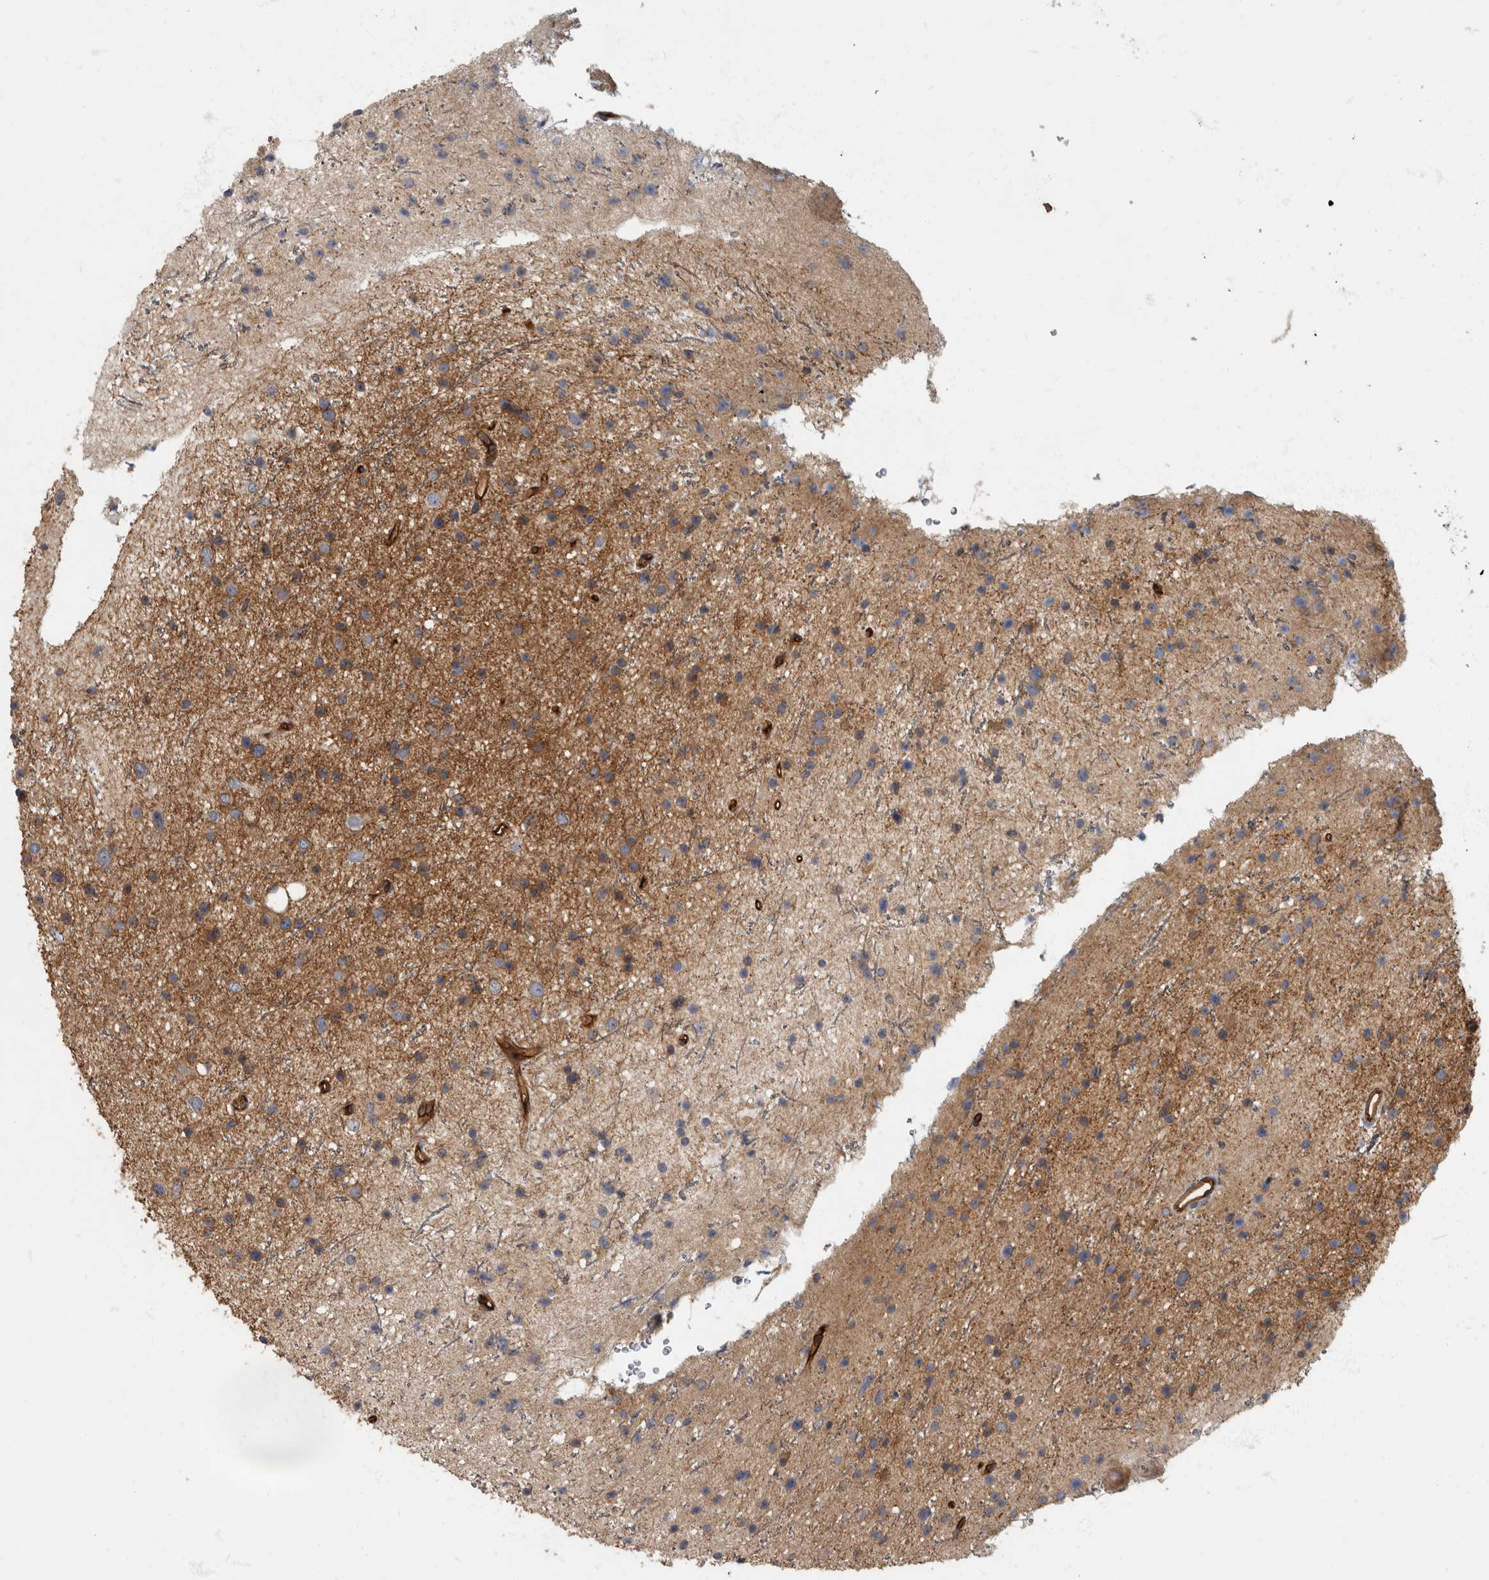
{"staining": {"intensity": "moderate", "quantity": "<25%", "location": "cytoplasmic/membranous"}, "tissue": "glioma", "cell_type": "Tumor cells", "image_type": "cancer", "snomed": [{"axis": "morphology", "description": "Glioma, malignant, Low grade"}, {"axis": "topography", "description": "Cerebral cortex"}], "caption": "There is low levels of moderate cytoplasmic/membranous expression in tumor cells of low-grade glioma (malignant), as demonstrated by immunohistochemical staining (brown color).", "gene": "PDK1", "patient": {"sex": "female", "age": 39}}